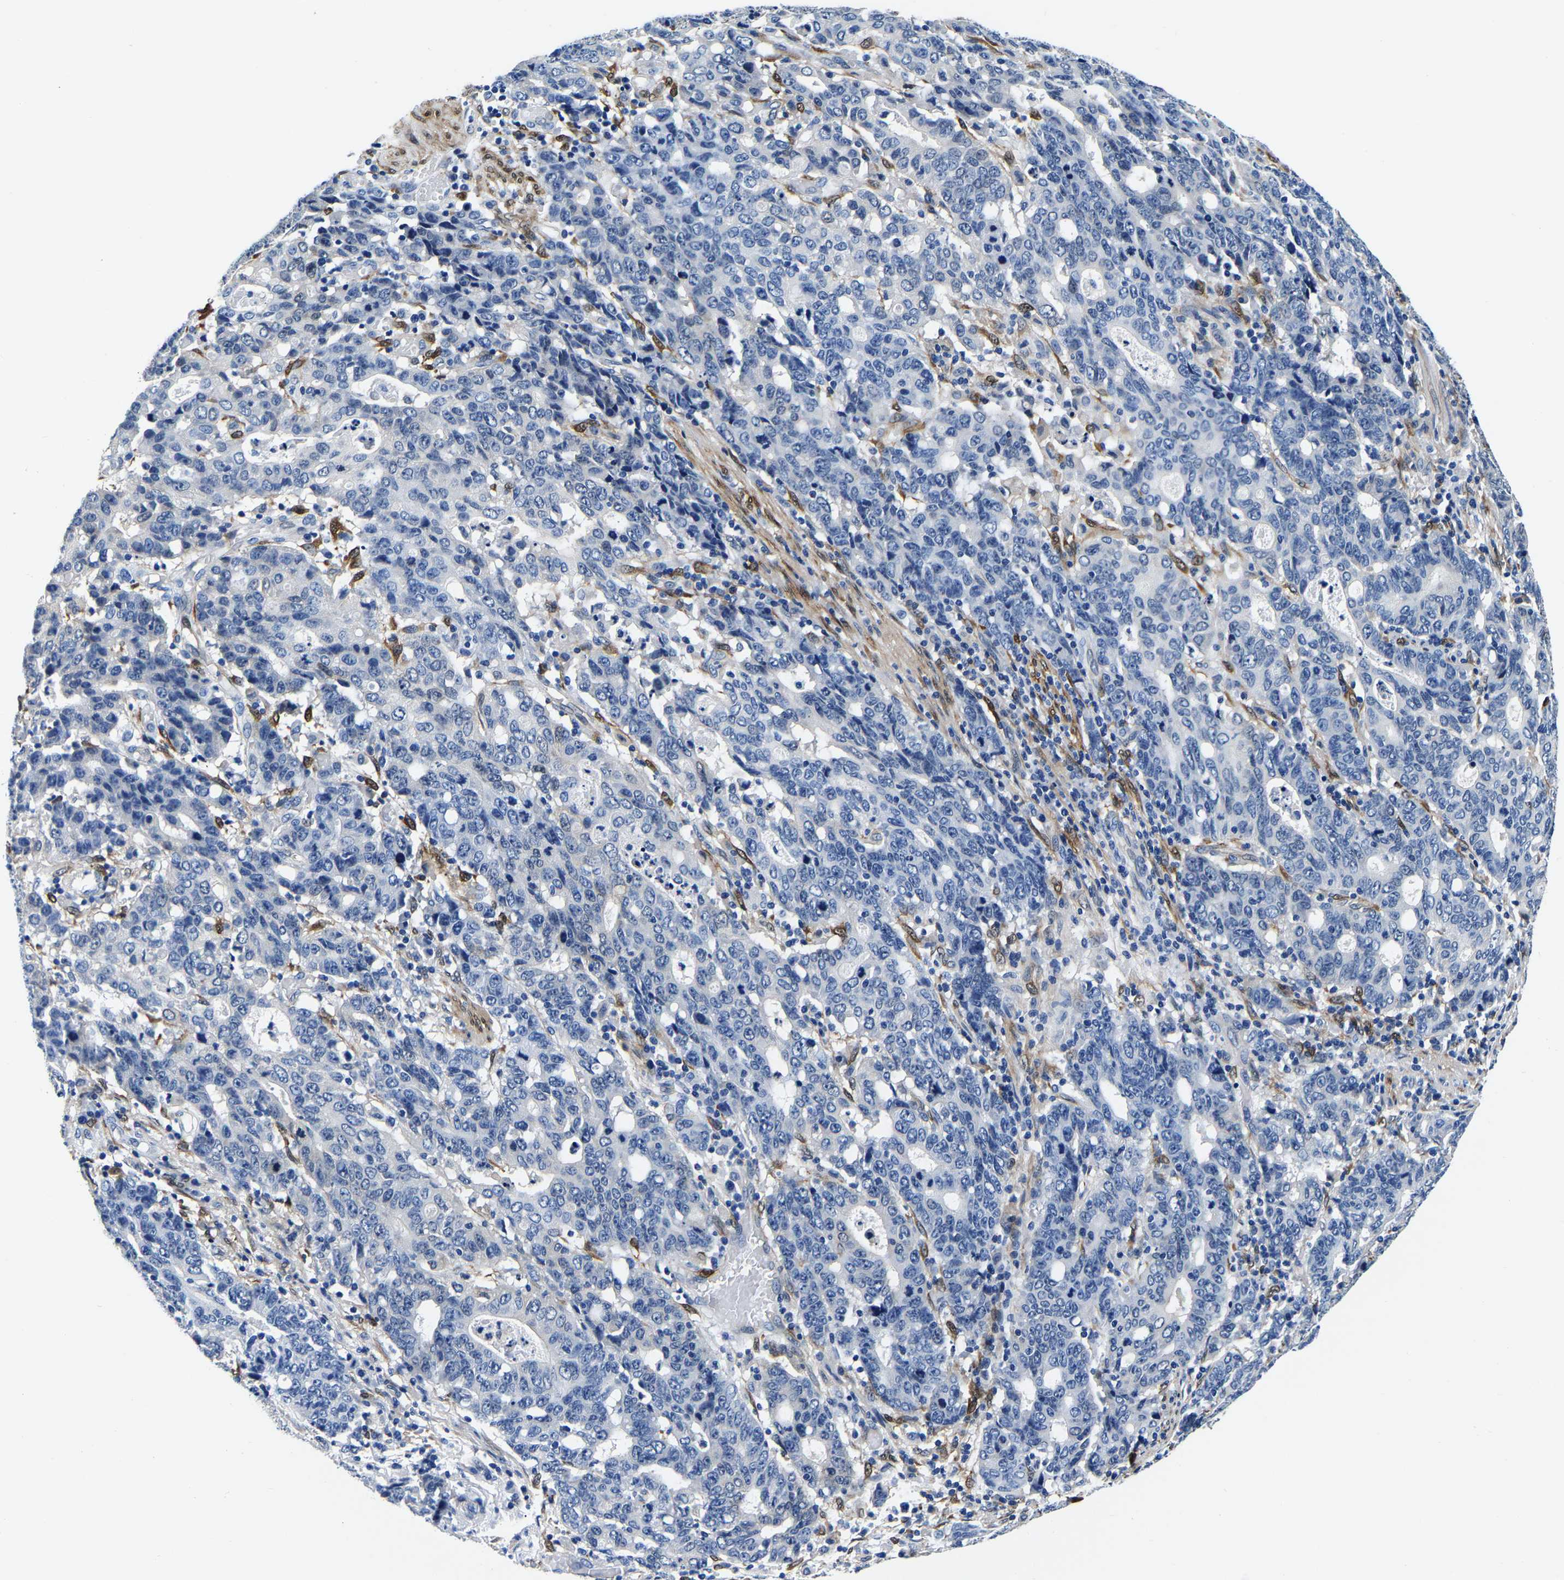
{"staining": {"intensity": "negative", "quantity": "none", "location": "none"}, "tissue": "stomach cancer", "cell_type": "Tumor cells", "image_type": "cancer", "snomed": [{"axis": "morphology", "description": "Adenocarcinoma, NOS"}, {"axis": "topography", "description": "Stomach, upper"}], "caption": "An immunohistochemistry micrograph of stomach adenocarcinoma is shown. There is no staining in tumor cells of stomach adenocarcinoma. Brightfield microscopy of immunohistochemistry (IHC) stained with DAB (brown) and hematoxylin (blue), captured at high magnification.", "gene": "S100A13", "patient": {"sex": "male", "age": 69}}